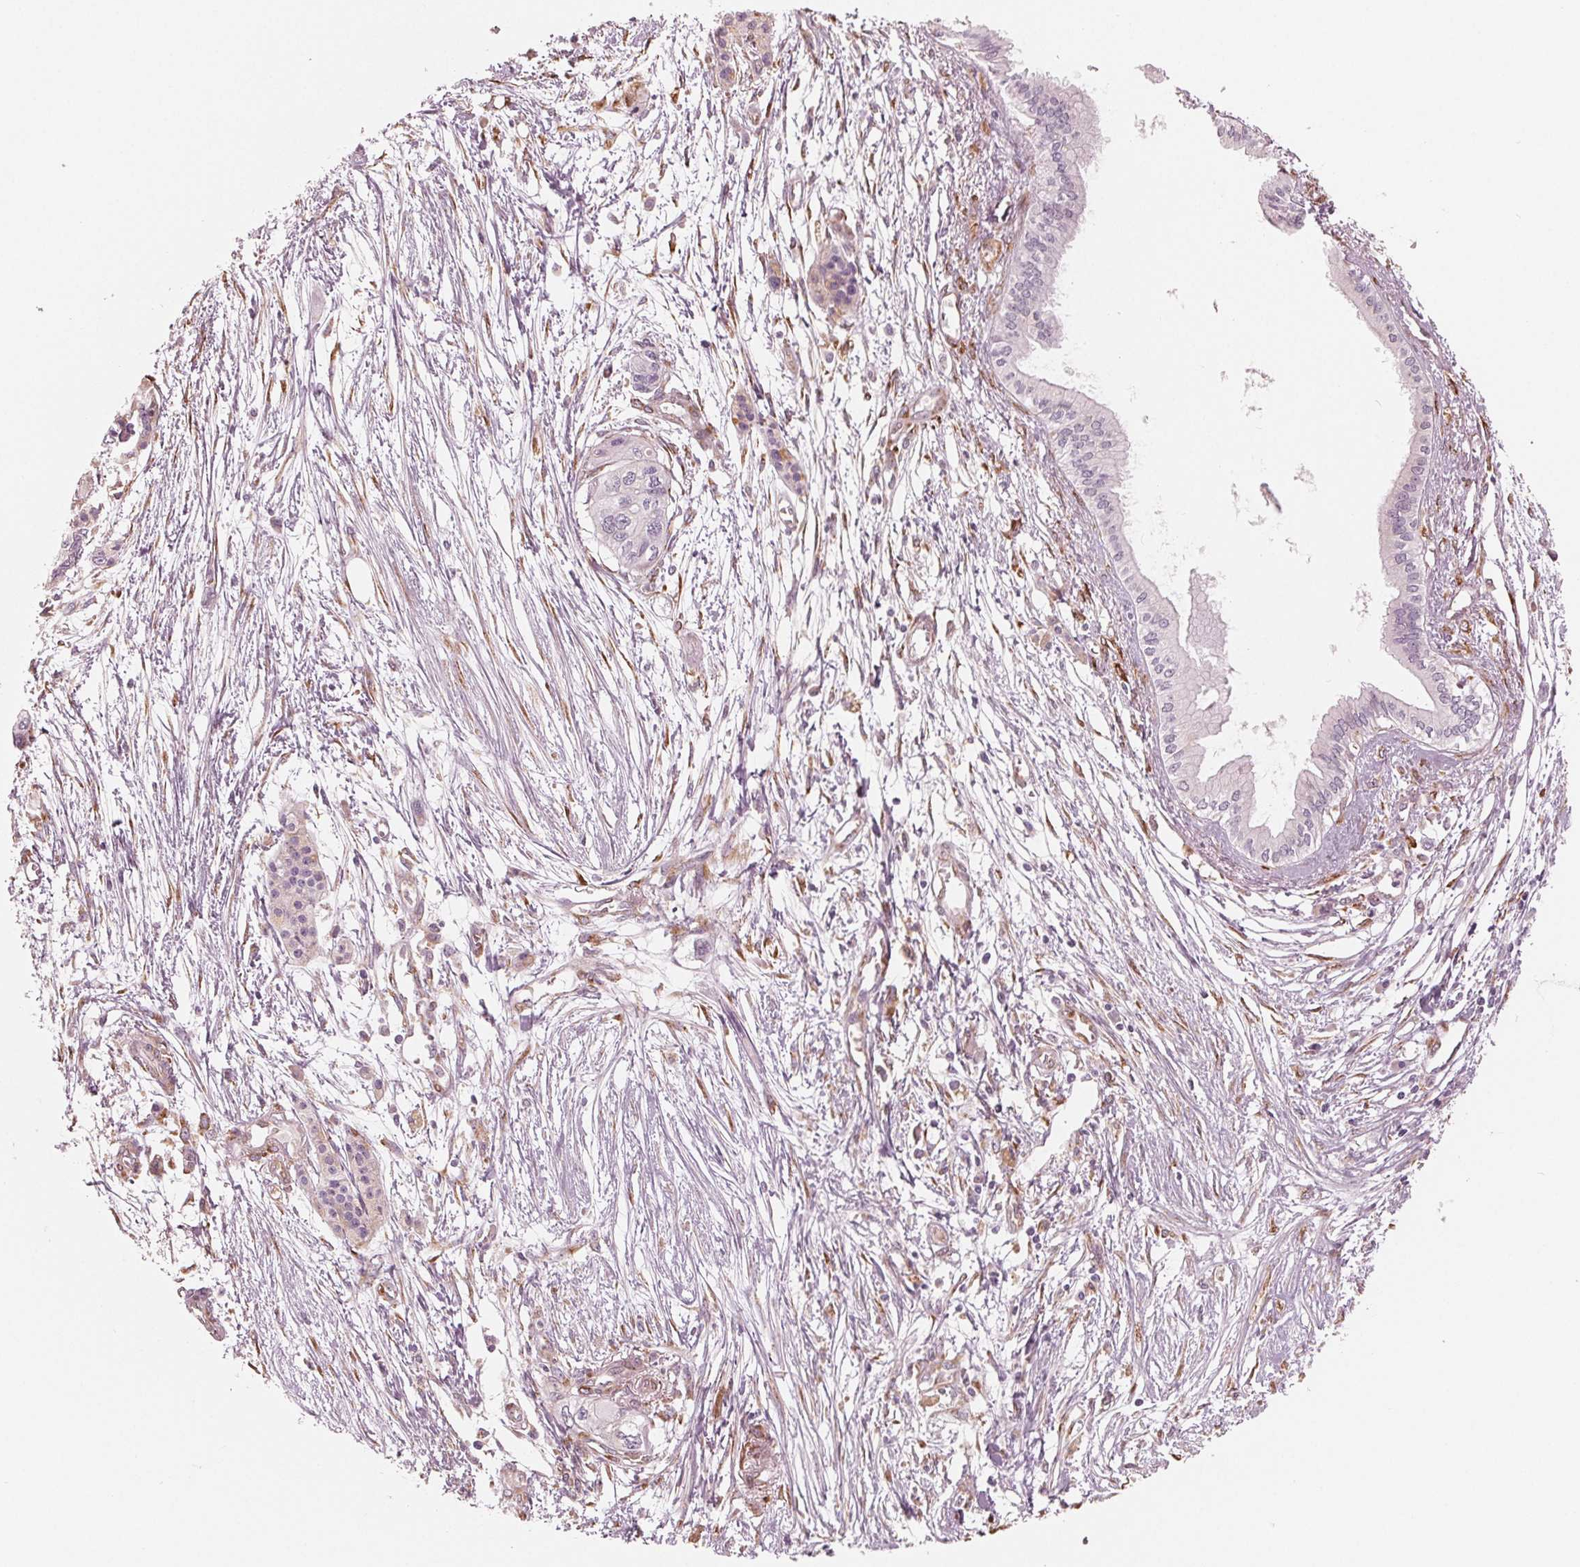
{"staining": {"intensity": "negative", "quantity": "none", "location": "none"}, "tissue": "pancreatic cancer", "cell_type": "Tumor cells", "image_type": "cancer", "snomed": [{"axis": "morphology", "description": "Adenocarcinoma, NOS"}, {"axis": "topography", "description": "Pancreas"}], "caption": "Micrograph shows no significant protein positivity in tumor cells of adenocarcinoma (pancreatic).", "gene": "IKBIP", "patient": {"sex": "female", "age": 76}}